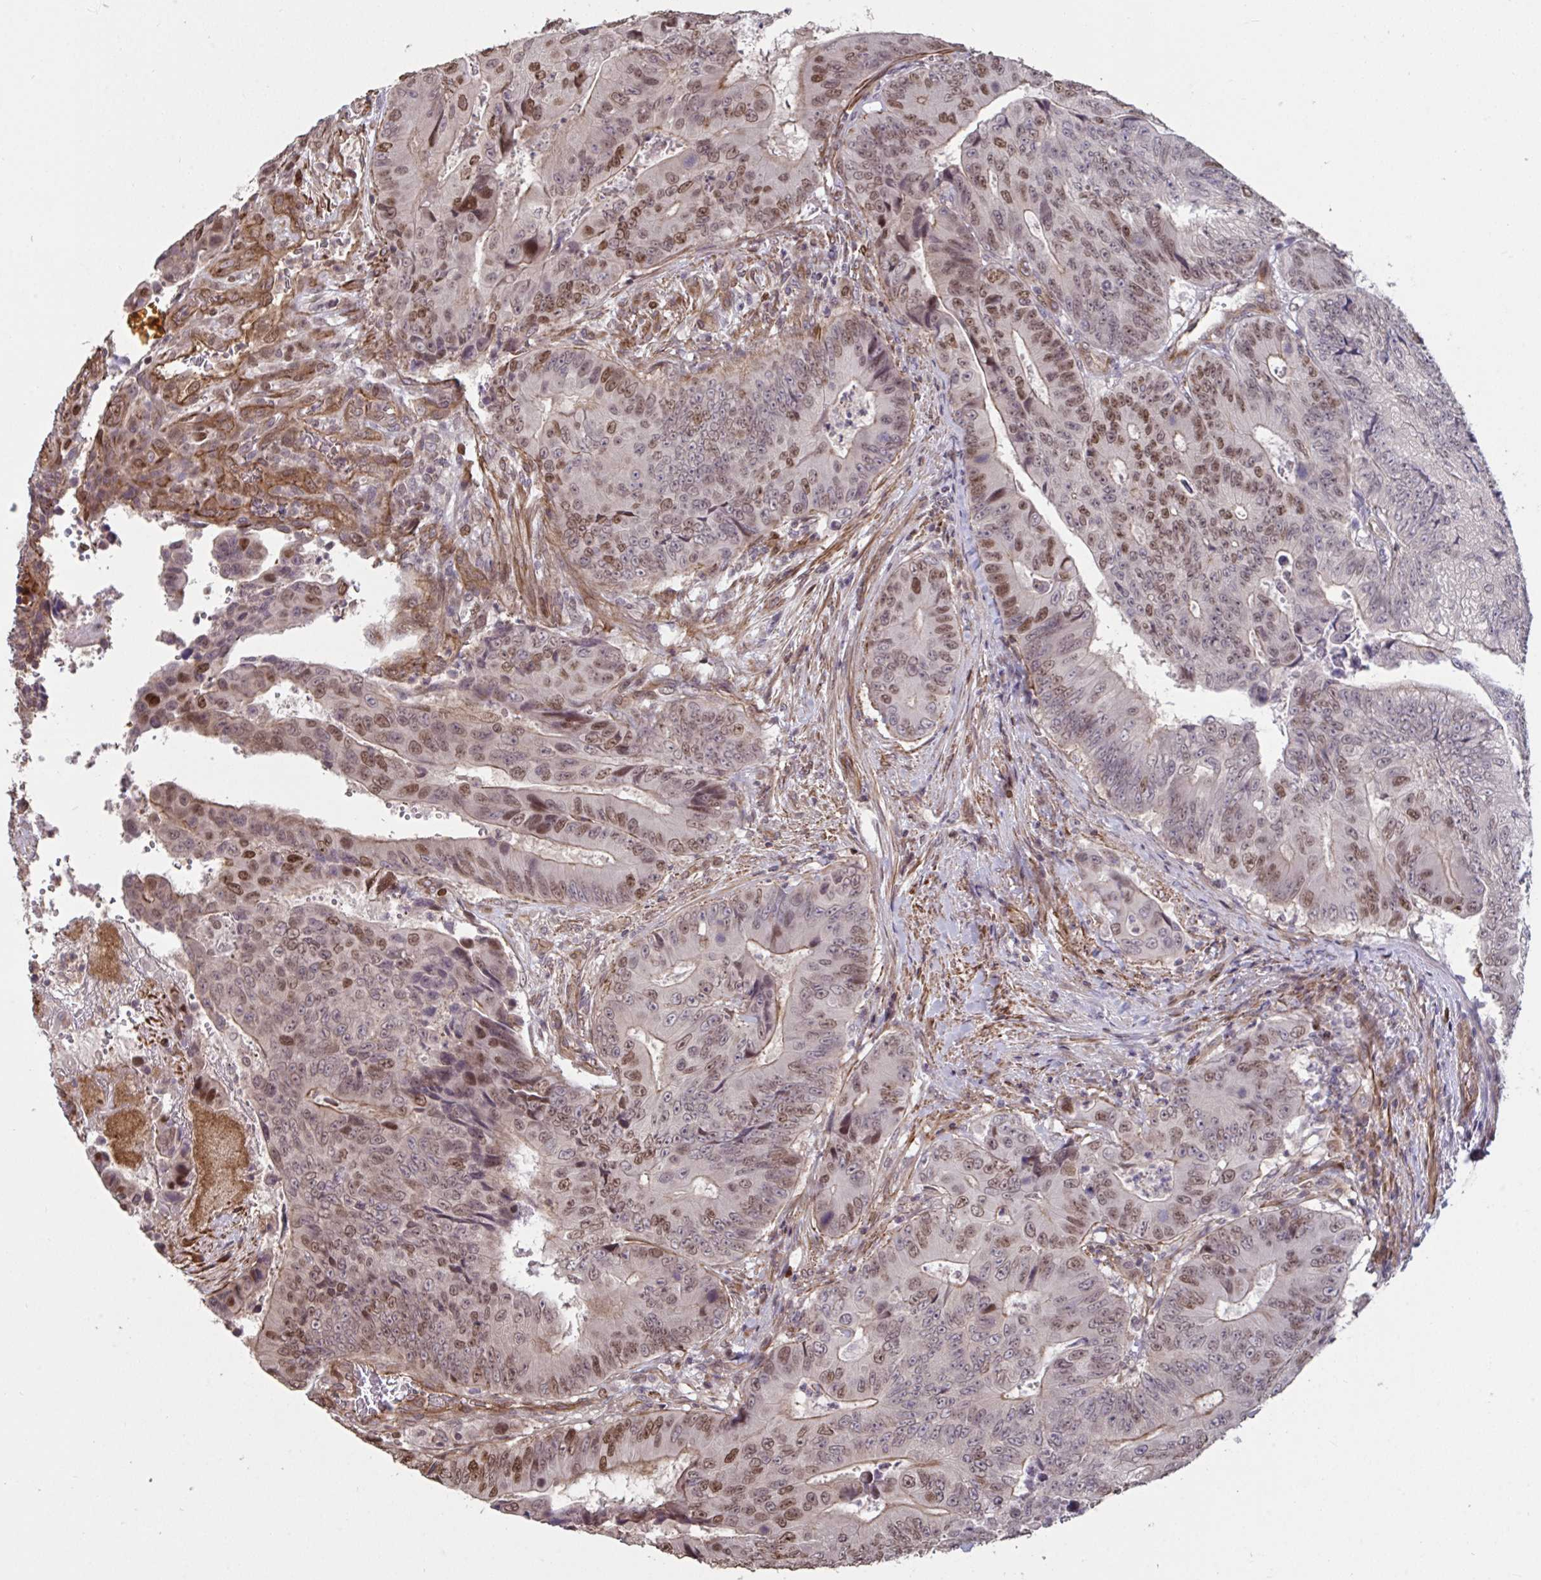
{"staining": {"intensity": "moderate", "quantity": "25%-75%", "location": "nuclear"}, "tissue": "colorectal cancer", "cell_type": "Tumor cells", "image_type": "cancer", "snomed": [{"axis": "morphology", "description": "Adenocarcinoma, NOS"}, {"axis": "topography", "description": "Colon"}], "caption": "Human colorectal cancer (adenocarcinoma) stained with a brown dye reveals moderate nuclear positive expression in about 25%-75% of tumor cells.", "gene": "IPO5", "patient": {"sex": "female", "age": 48}}